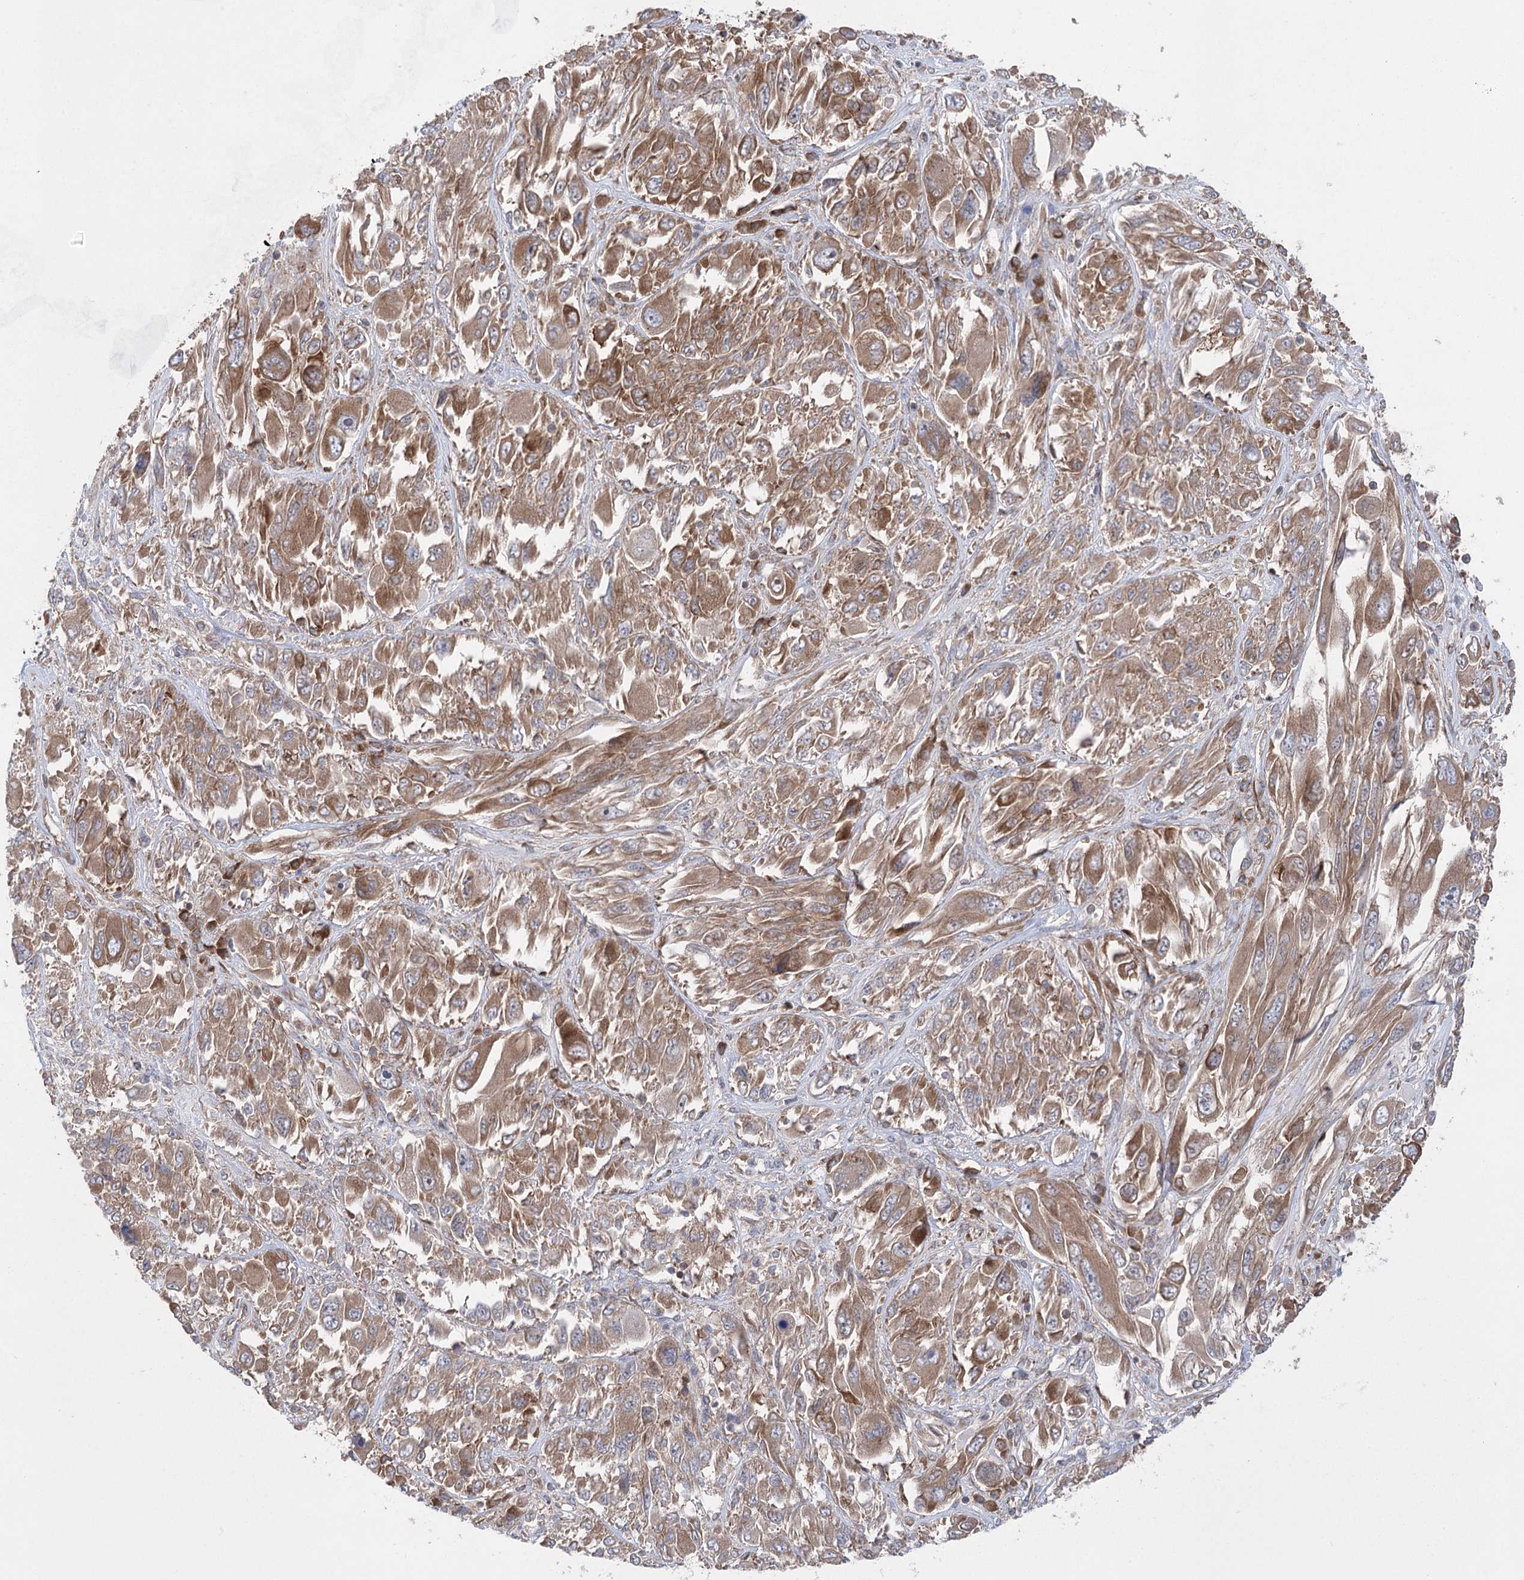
{"staining": {"intensity": "moderate", "quantity": ">75%", "location": "cytoplasmic/membranous"}, "tissue": "melanoma", "cell_type": "Tumor cells", "image_type": "cancer", "snomed": [{"axis": "morphology", "description": "Malignant melanoma, NOS"}, {"axis": "topography", "description": "Skin"}], "caption": "Moderate cytoplasmic/membranous protein positivity is present in about >75% of tumor cells in melanoma. (DAB (3,3'-diaminobenzidine) IHC, brown staining for protein, blue staining for nuclei).", "gene": "EIF3A", "patient": {"sex": "female", "age": 91}}